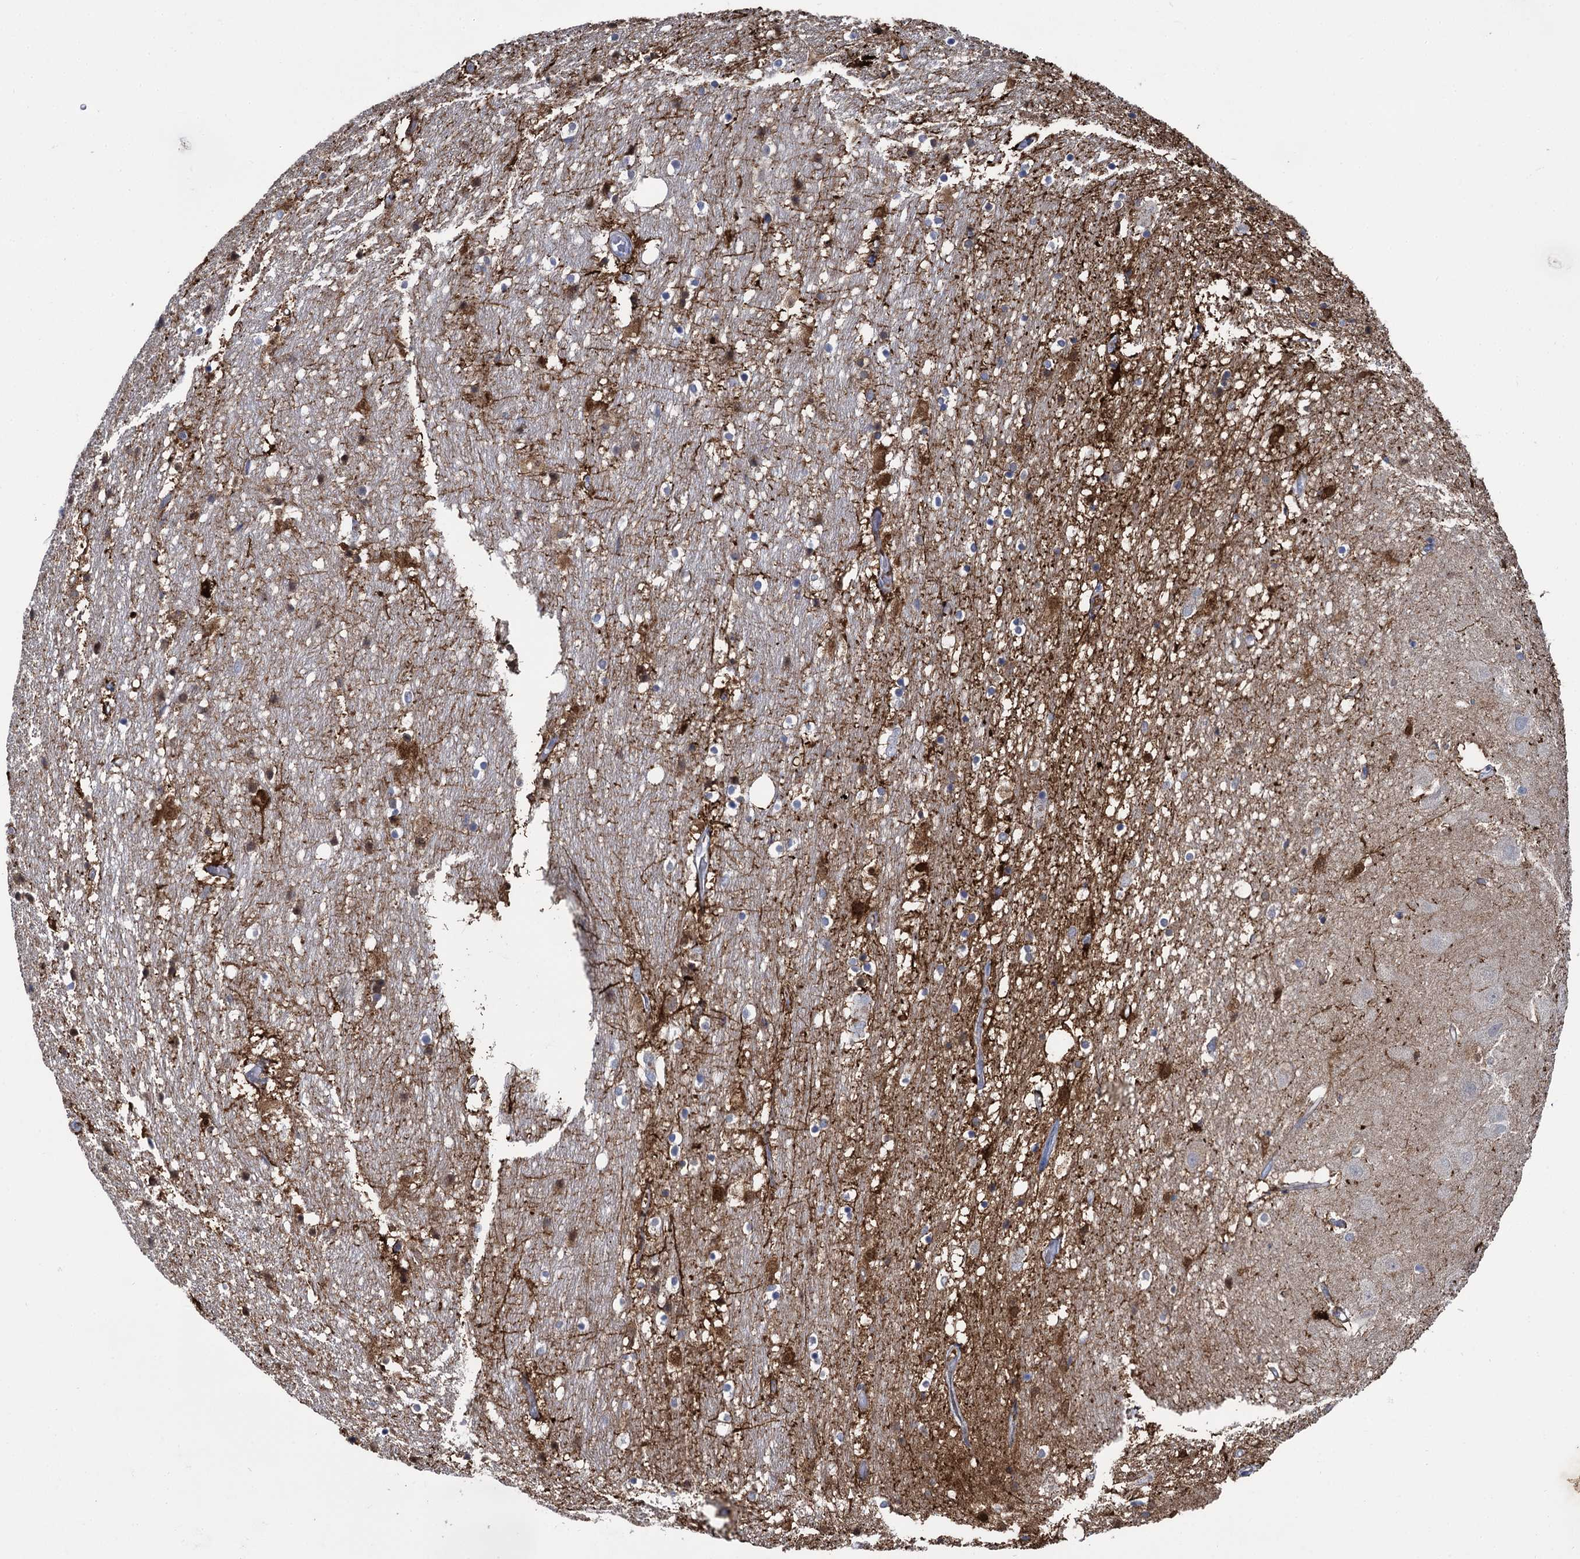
{"staining": {"intensity": "moderate", "quantity": "<25%", "location": "cytoplasmic/membranous"}, "tissue": "hippocampus", "cell_type": "Glial cells", "image_type": "normal", "snomed": [{"axis": "morphology", "description": "Normal tissue, NOS"}, {"axis": "topography", "description": "Hippocampus"}], "caption": "An immunohistochemistry (IHC) image of benign tissue is shown. Protein staining in brown labels moderate cytoplasmic/membranous positivity in hippocampus within glial cells. Nuclei are stained in blue.", "gene": "FABP5", "patient": {"sex": "female", "age": 52}}